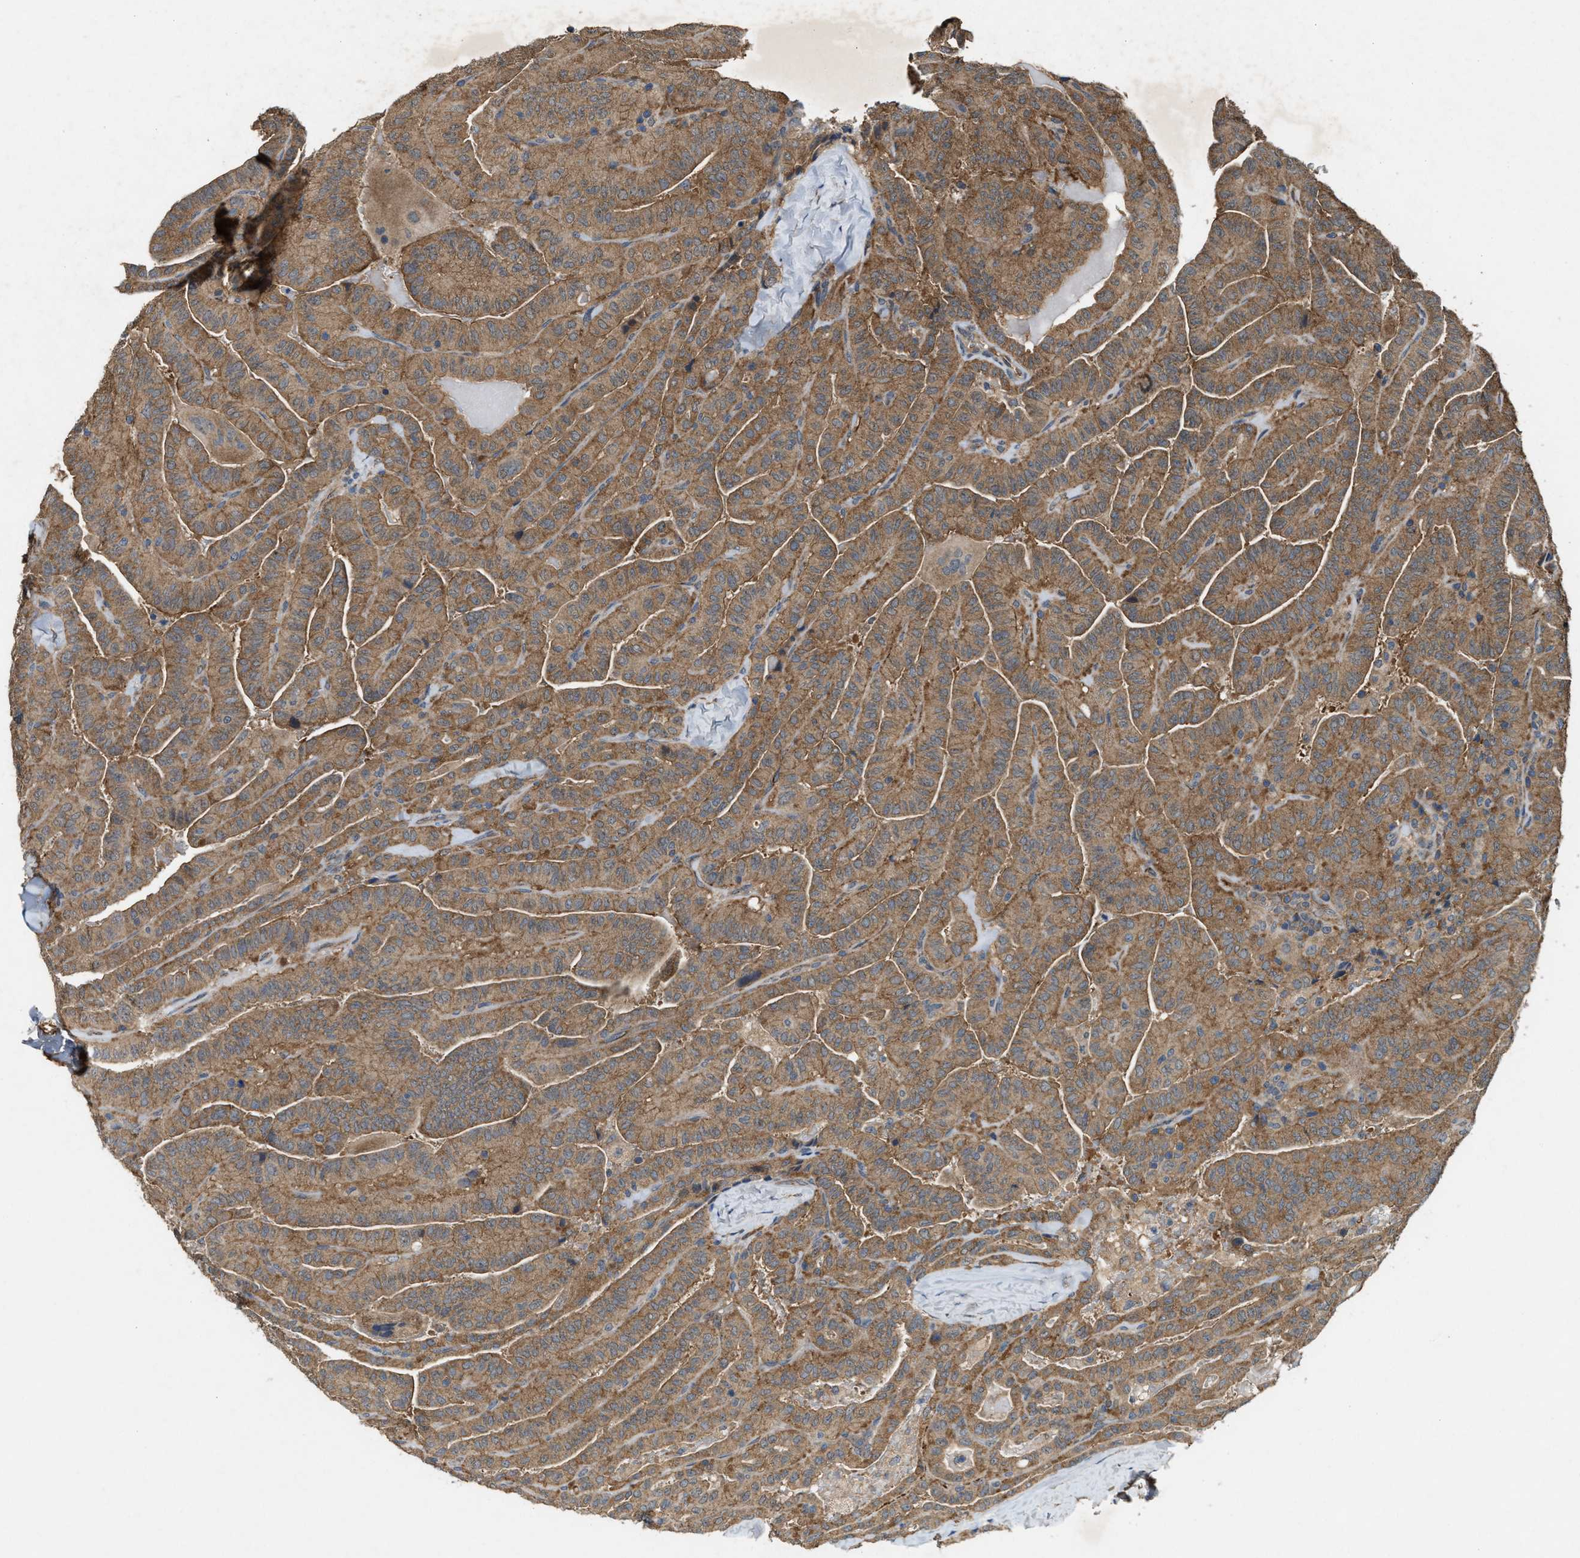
{"staining": {"intensity": "moderate", "quantity": ">75%", "location": "cytoplasmic/membranous"}, "tissue": "thyroid cancer", "cell_type": "Tumor cells", "image_type": "cancer", "snomed": [{"axis": "morphology", "description": "Papillary adenocarcinoma, NOS"}, {"axis": "topography", "description": "Thyroid gland"}], "caption": "The immunohistochemical stain labels moderate cytoplasmic/membranous positivity in tumor cells of thyroid cancer (papillary adenocarcinoma) tissue. The protein of interest is shown in brown color, while the nuclei are stained blue.", "gene": "ARHGEF5", "patient": {"sex": "male", "age": 77}}